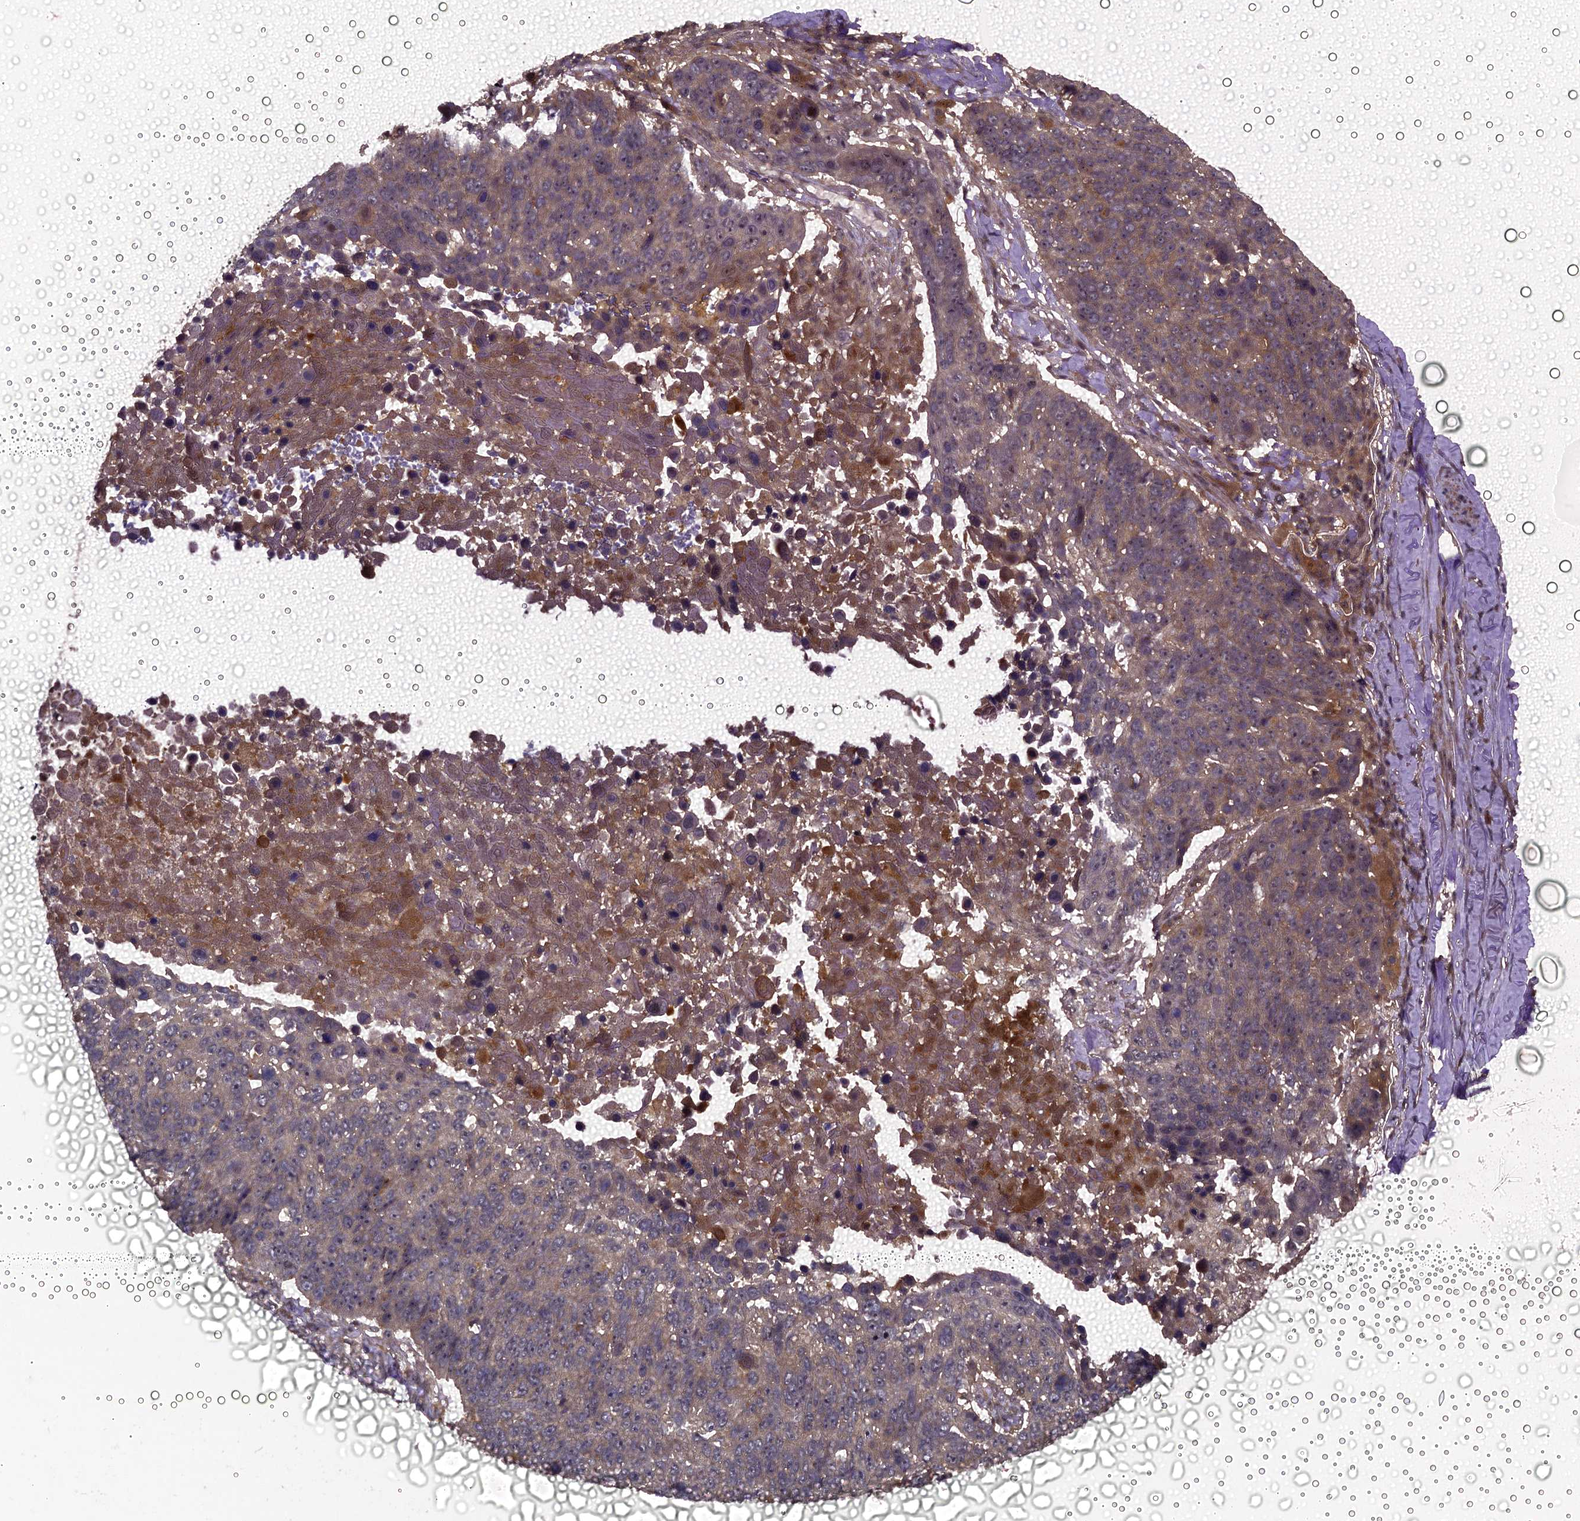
{"staining": {"intensity": "weak", "quantity": "25%-75%", "location": "cytoplasmic/membranous"}, "tissue": "lung cancer", "cell_type": "Tumor cells", "image_type": "cancer", "snomed": [{"axis": "morphology", "description": "Normal tissue, NOS"}, {"axis": "morphology", "description": "Squamous cell carcinoma, NOS"}, {"axis": "topography", "description": "Lymph node"}, {"axis": "topography", "description": "Lung"}], "caption": "Tumor cells exhibit low levels of weak cytoplasmic/membranous positivity in approximately 25%-75% of cells in human squamous cell carcinoma (lung). The staining is performed using DAB brown chromogen to label protein expression. The nuclei are counter-stained blue using hematoxylin.", "gene": "KXD1", "patient": {"sex": "male", "age": 66}}